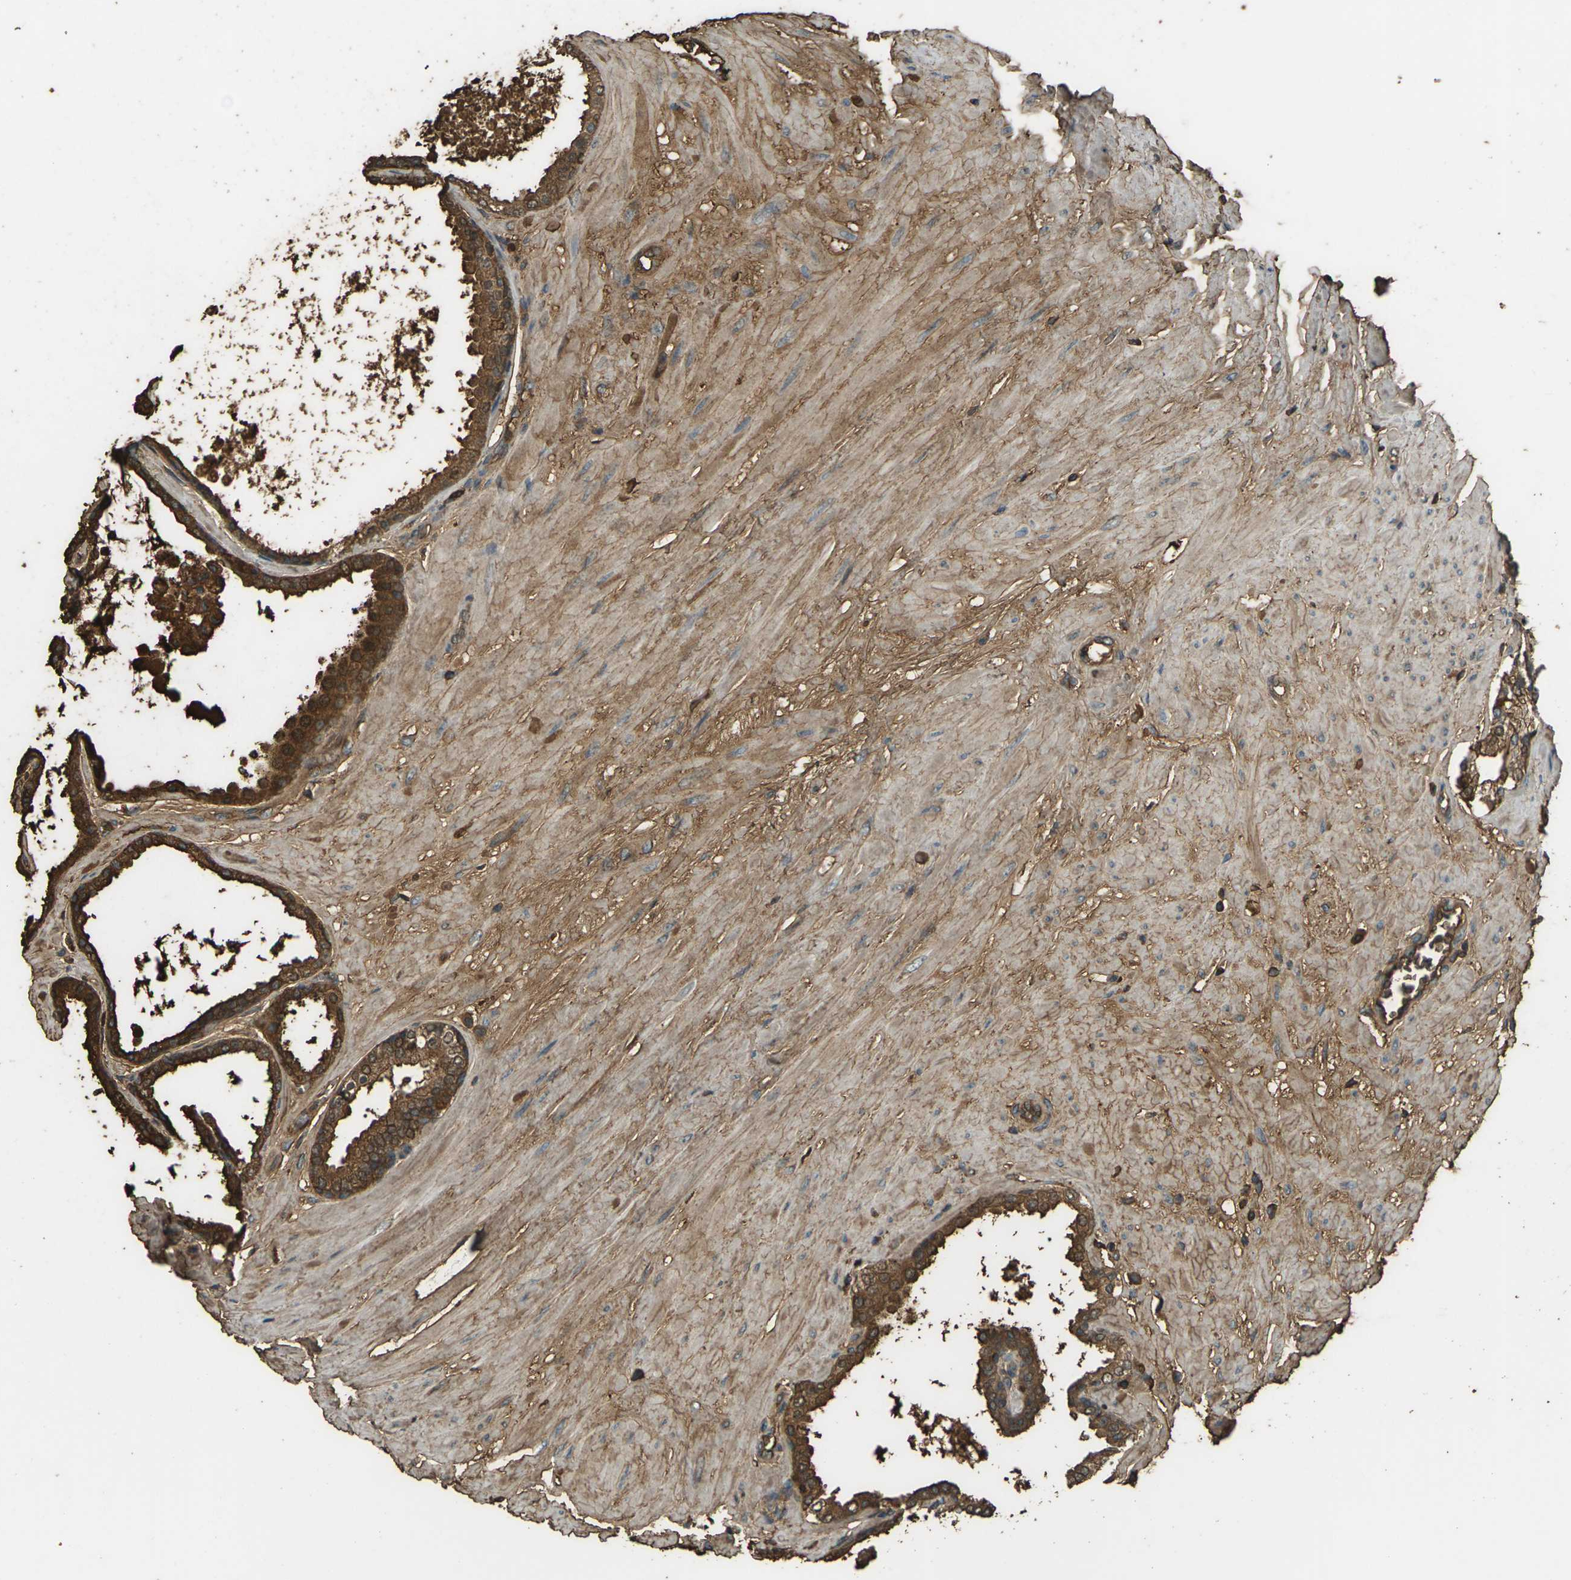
{"staining": {"intensity": "strong", "quantity": ">75%", "location": "cytoplasmic/membranous,nuclear"}, "tissue": "prostate", "cell_type": "Glandular cells", "image_type": "normal", "snomed": [{"axis": "morphology", "description": "Normal tissue, NOS"}, {"axis": "topography", "description": "Prostate"}], "caption": "Immunohistochemistry micrograph of unremarkable human prostate stained for a protein (brown), which displays high levels of strong cytoplasmic/membranous,nuclear staining in approximately >75% of glandular cells.", "gene": "CYP1B1", "patient": {"sex": "male", "age": 51}}